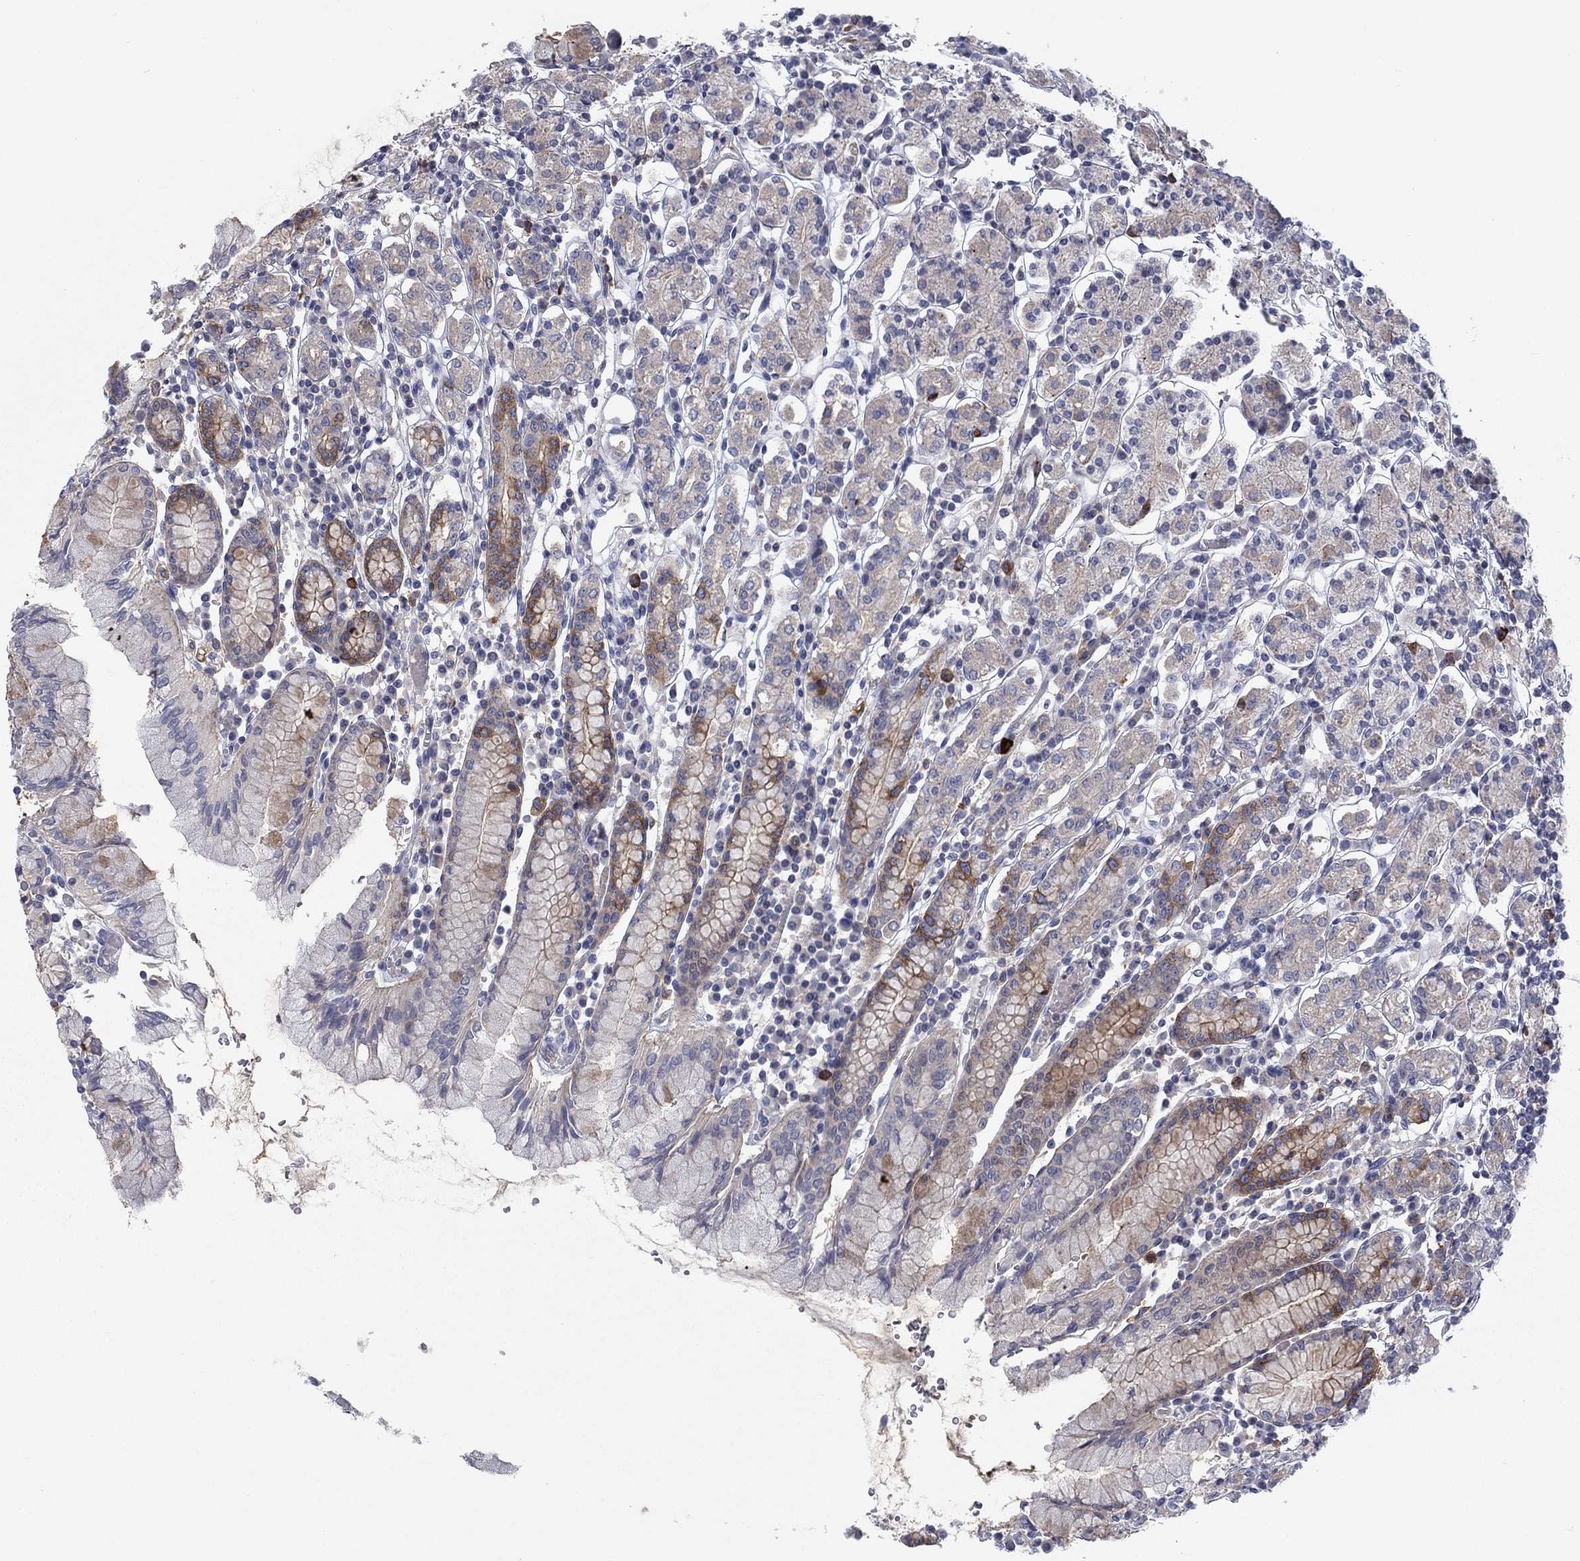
{"staining": {"intensity": "moderate", "quantity": "<25%", "location": "cytoplasmic/membranous"}, "tissue": "stomach", "cell_type": "Glandular cells", "image_type": "normal", "snomed": [{"axis": "morphology", "description": "Normal tissue, NOS"}, {"axis": "topography", "description": "Stomach, upper"}, {"axis": "topography", "description": "Stomach"}], "caption": "Approximately <25% of glandular cells in normal human stomach exhibit moderate cytoplasmic/membranous protein expression as visualized by brown immunohistochemical staining.", "gene": "KIF15", "patient": {"sex": "male", "age": 62}}